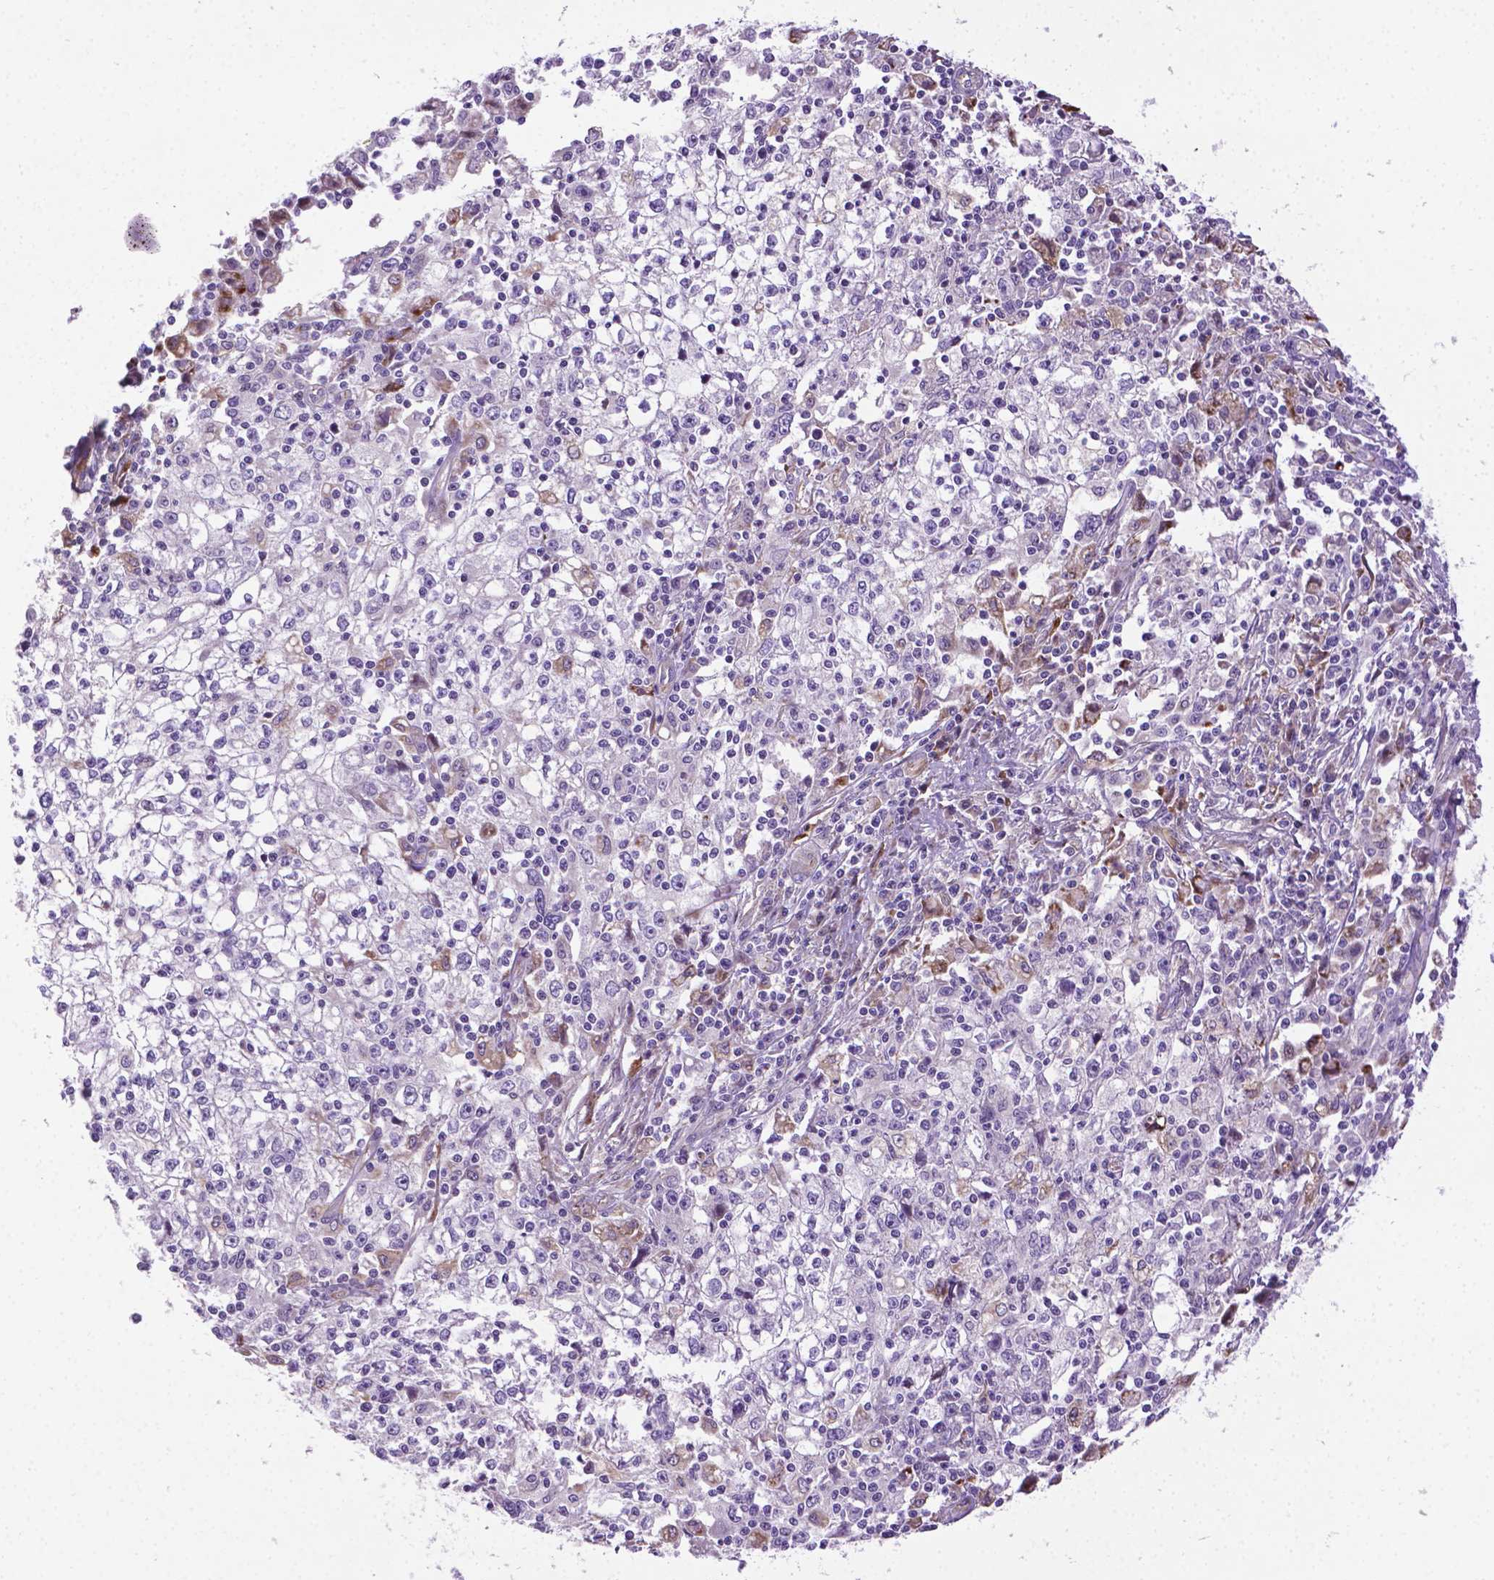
{"staining": {"intensity": "negative", "quantity": "none", "location": "none"}, "tissue": "cervical cancer", "cell_type": "Tumor cells", "image_type": "cancer", "snomed": [{"axis": "morphology", "description": "Squamous cell carcinoma, NOS"}, {"axis": "topography", "description": "Cervix"}], "caption": "Immunohistochemistry photomicrograph of cervical cancer stained for a protein (brown), which reveals no expression in tumor cells.", "gene": "CCER2", "patient": {"sex": "female", "age": 85}}